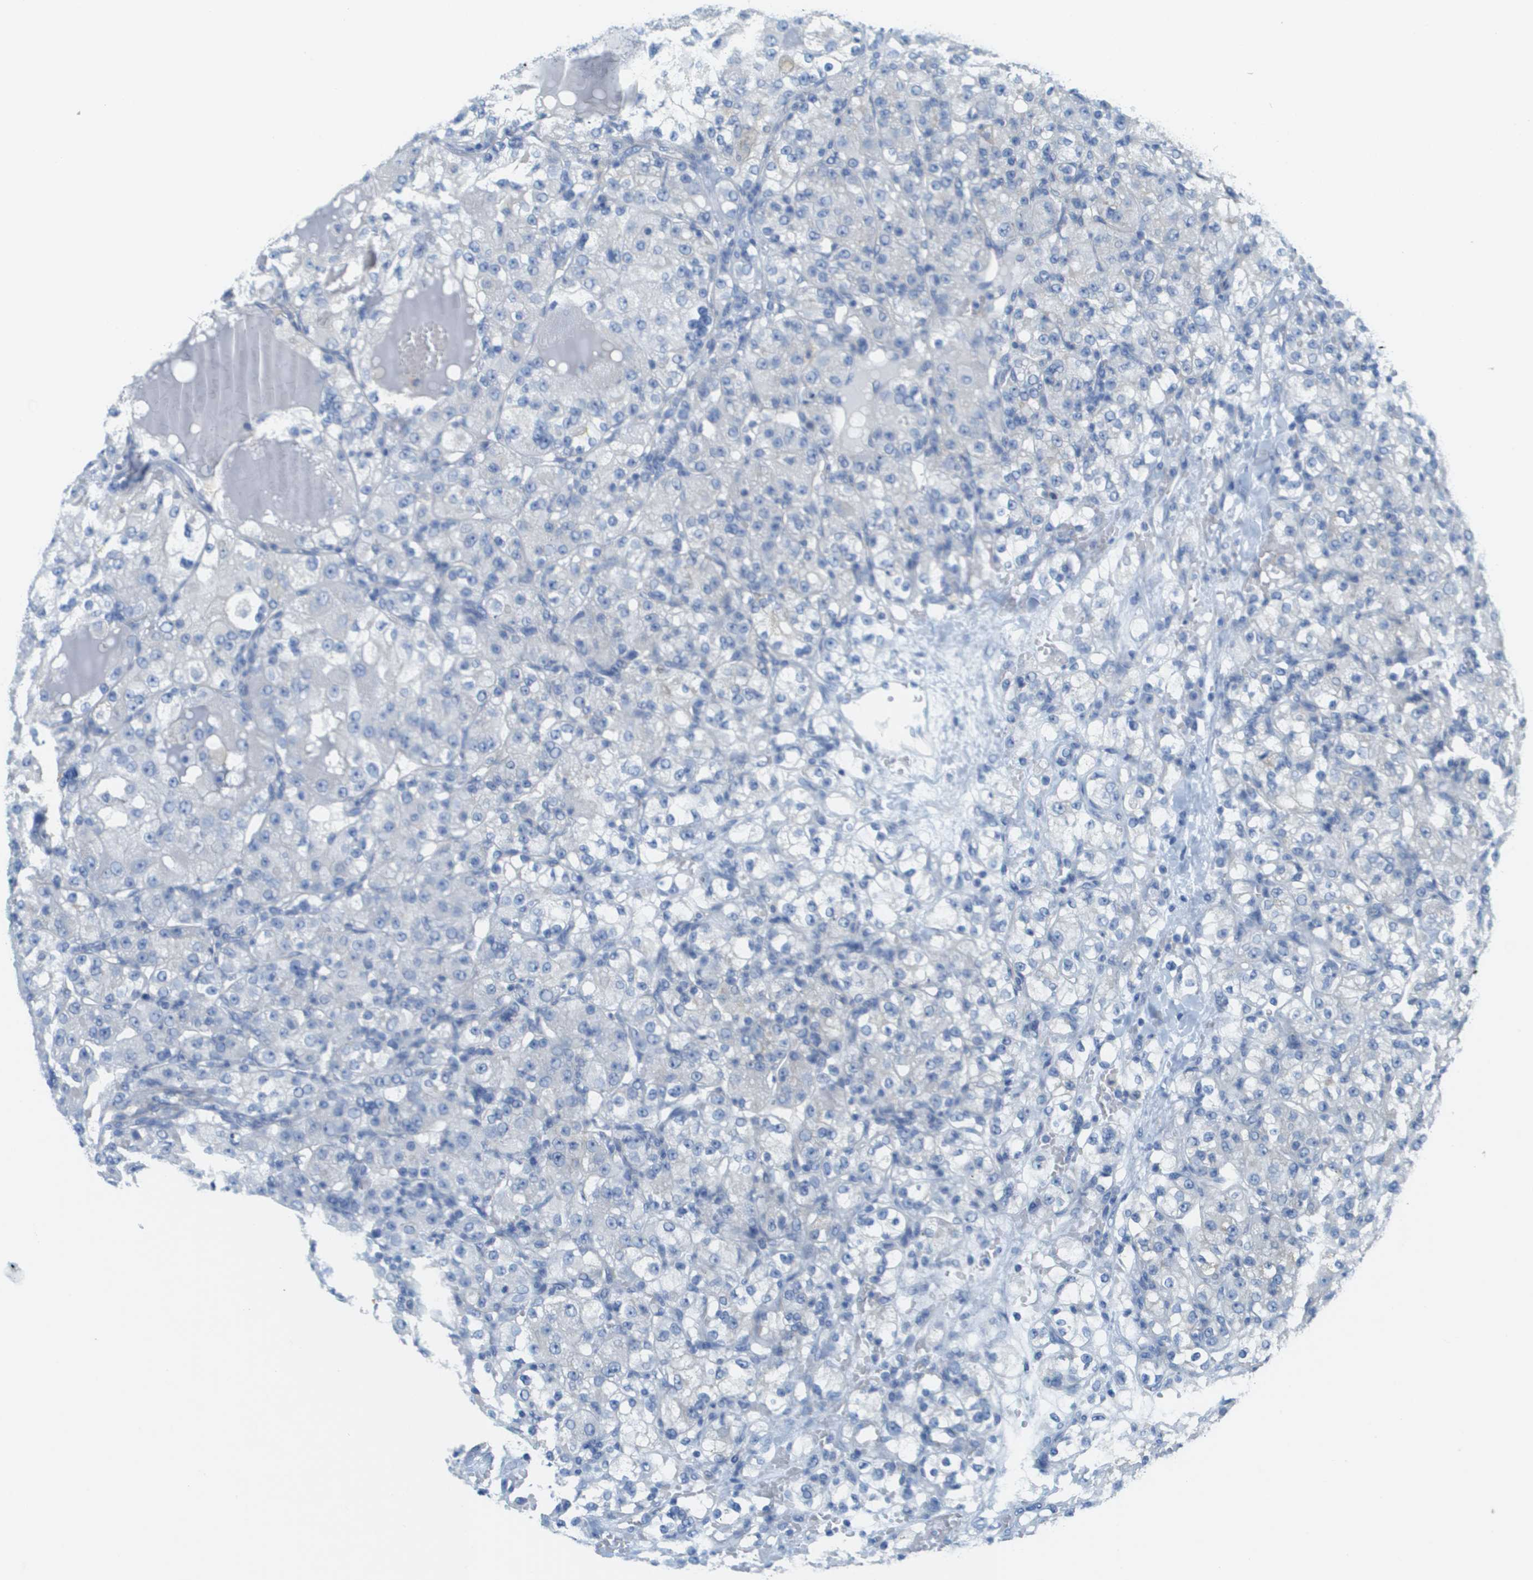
{"staining": {"intensity": "negative", "quantity": "none", "location": "none"}, "tissue": "renal cancer", "cell_type": "Tumor cells", "image_type": "cancer", "snomed": [{"axis": "morphology", "description": "Normal tissue, NOS"}, {"axis": "morphology", "description": "Adenocarcinoma, NOS"}, {"axis": "topography", "description": "Kidney"}], "caption": "Renal adenocarcinoma was stained to show a protein in brown. There is no significant expression in tumor cells.", "gene": "CD46", "patient": {"sex": "male", "age": 61}}